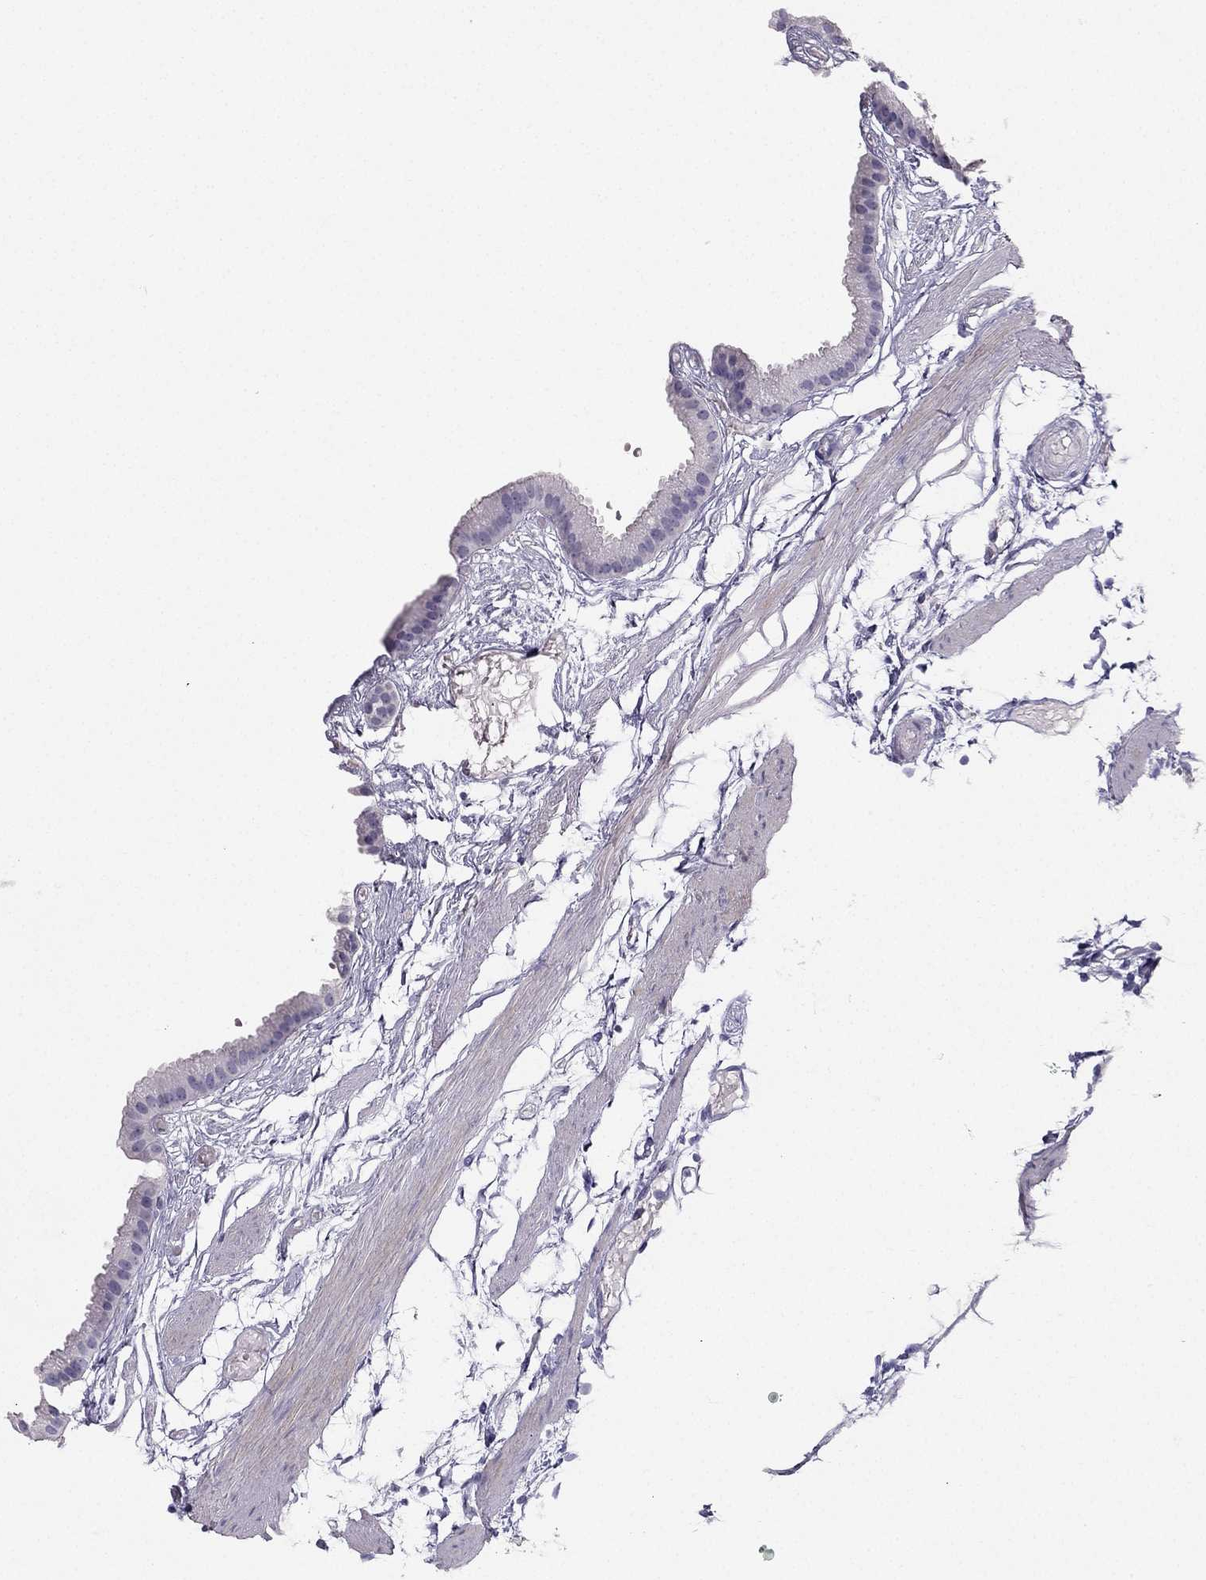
{"staining": {"intensity": "negative", "quantity": "none", "location": "none"}, "tissue": "gallbladder", "cell_type": "Glandular cells", "image_type": "normal", "snomed": [{"axis": "morphology", "description": "Normal tissue, NOS"}, {"axis": "topography", "description": "Gallbladder"}], "caption": "Gallbladder was stained to show a protein in brown. There is no significant positivity in glandular cells. (Brightfield microscopy of DAB (3,3'-diaminobenzidine) immunohistochemistry (IHC) at high magnification).", "gene": "LMTK3", "patient": {"sex": "female", "age": 45}}